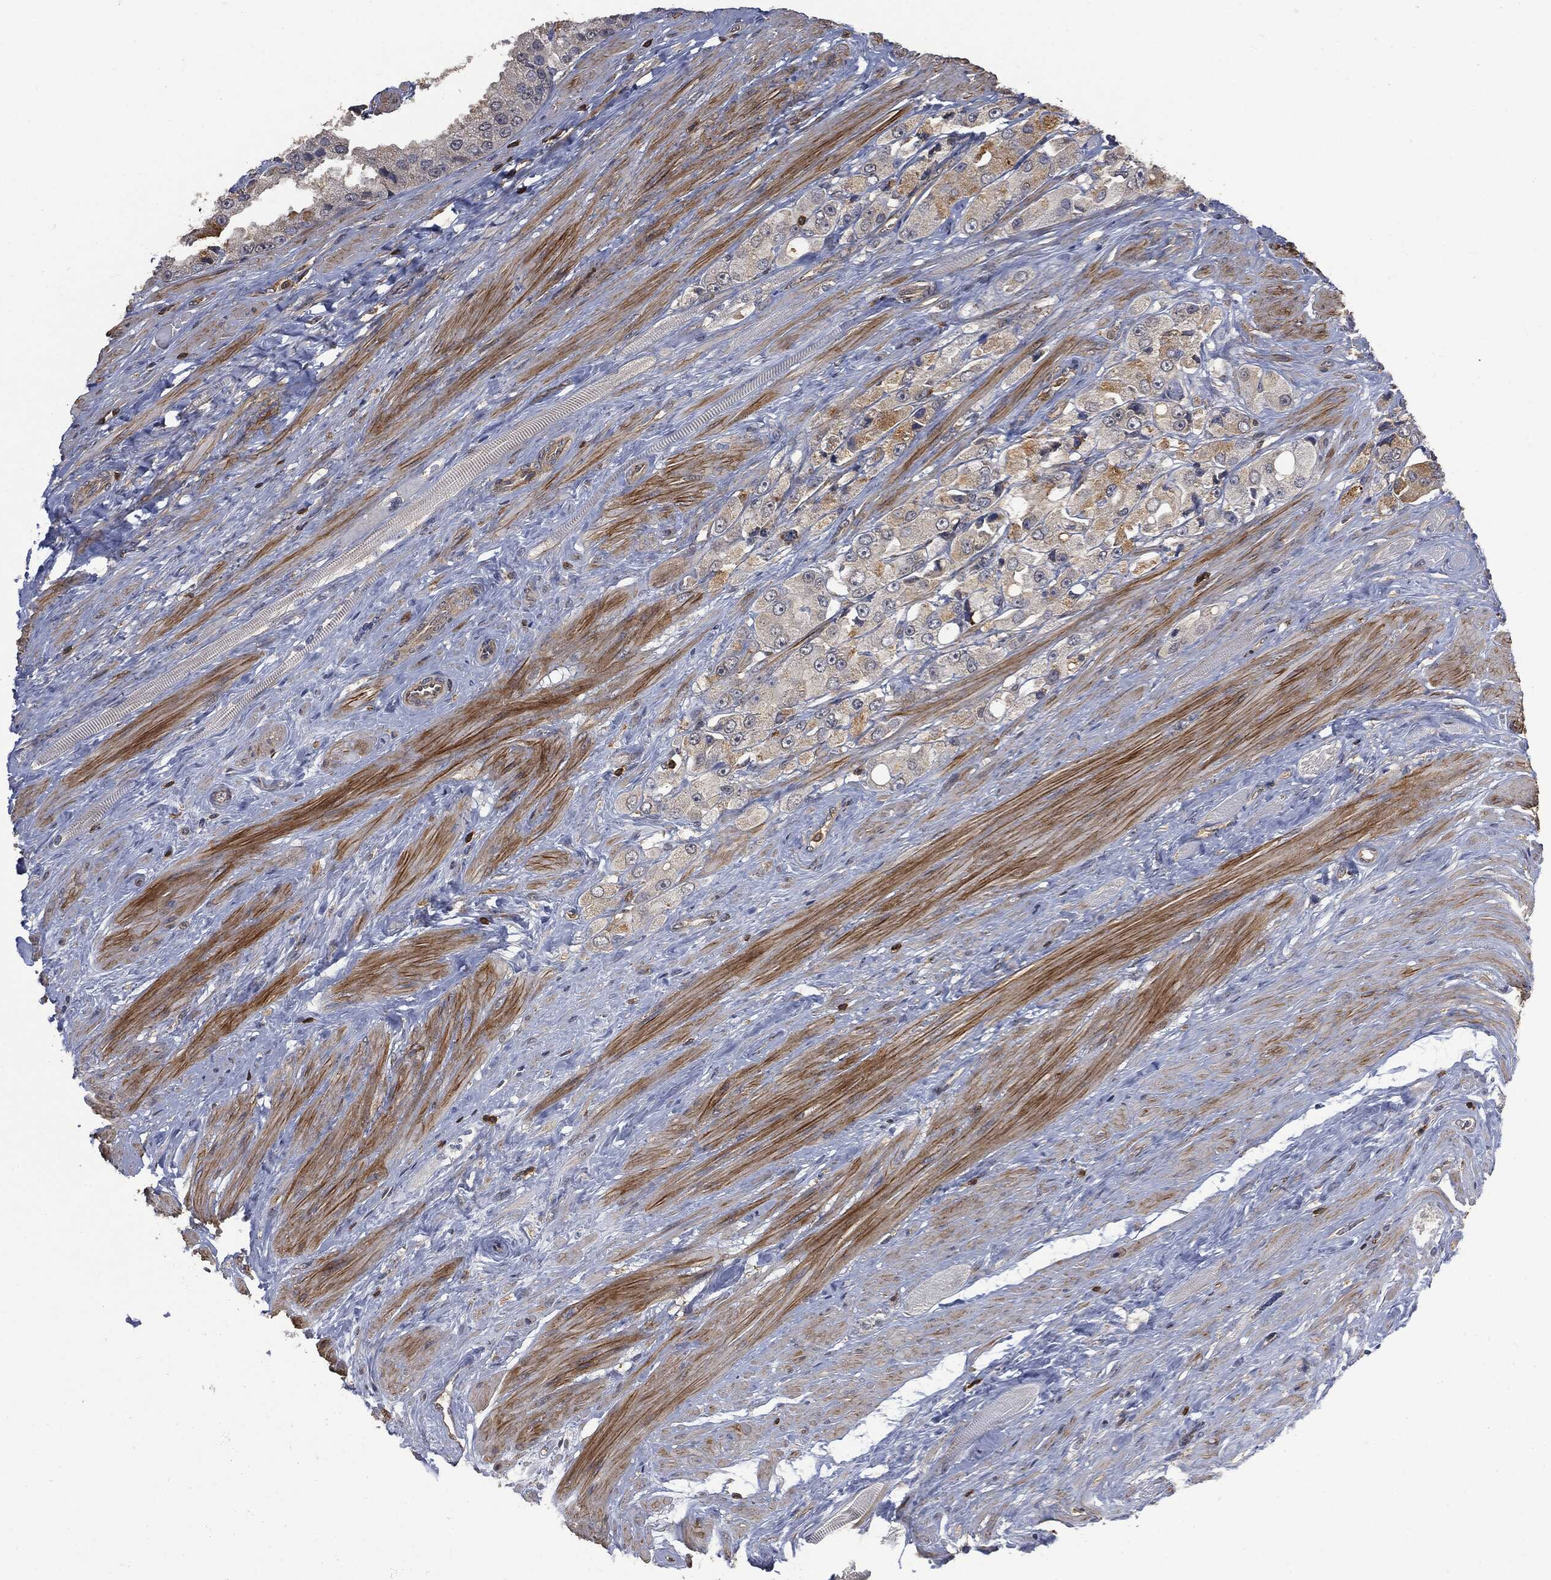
{"staining": {"intensity": "moderate", "quantity": "25%-75%", "location": "cytoplasmic/membranous"}, "tissue": "prostate cancer", "cell_type": "Tumor cells", "image_type": "cancer", "snomed": [{"axis": "morphology", "description": "Adenocarcinoma, NOS"}, {"axis": "topography", "description": "Prostate and seminal vesicle, NOS"}, {"axis": "topography", "description": "Prostate"}], "caption": "Immunohistochemistry histopathology image of neoplastic tissue: human prostate adenocarcinoma stained using immunohistochemistry (IHC) displays medium levels of moderate protein expression localized specifically in the cytoplasmic/membranous of tumor cells, appearing as a cytoplasmic/membranous brown color.", "gene": "PSMB10", "patient": {"sex": "male", "age": 64}}